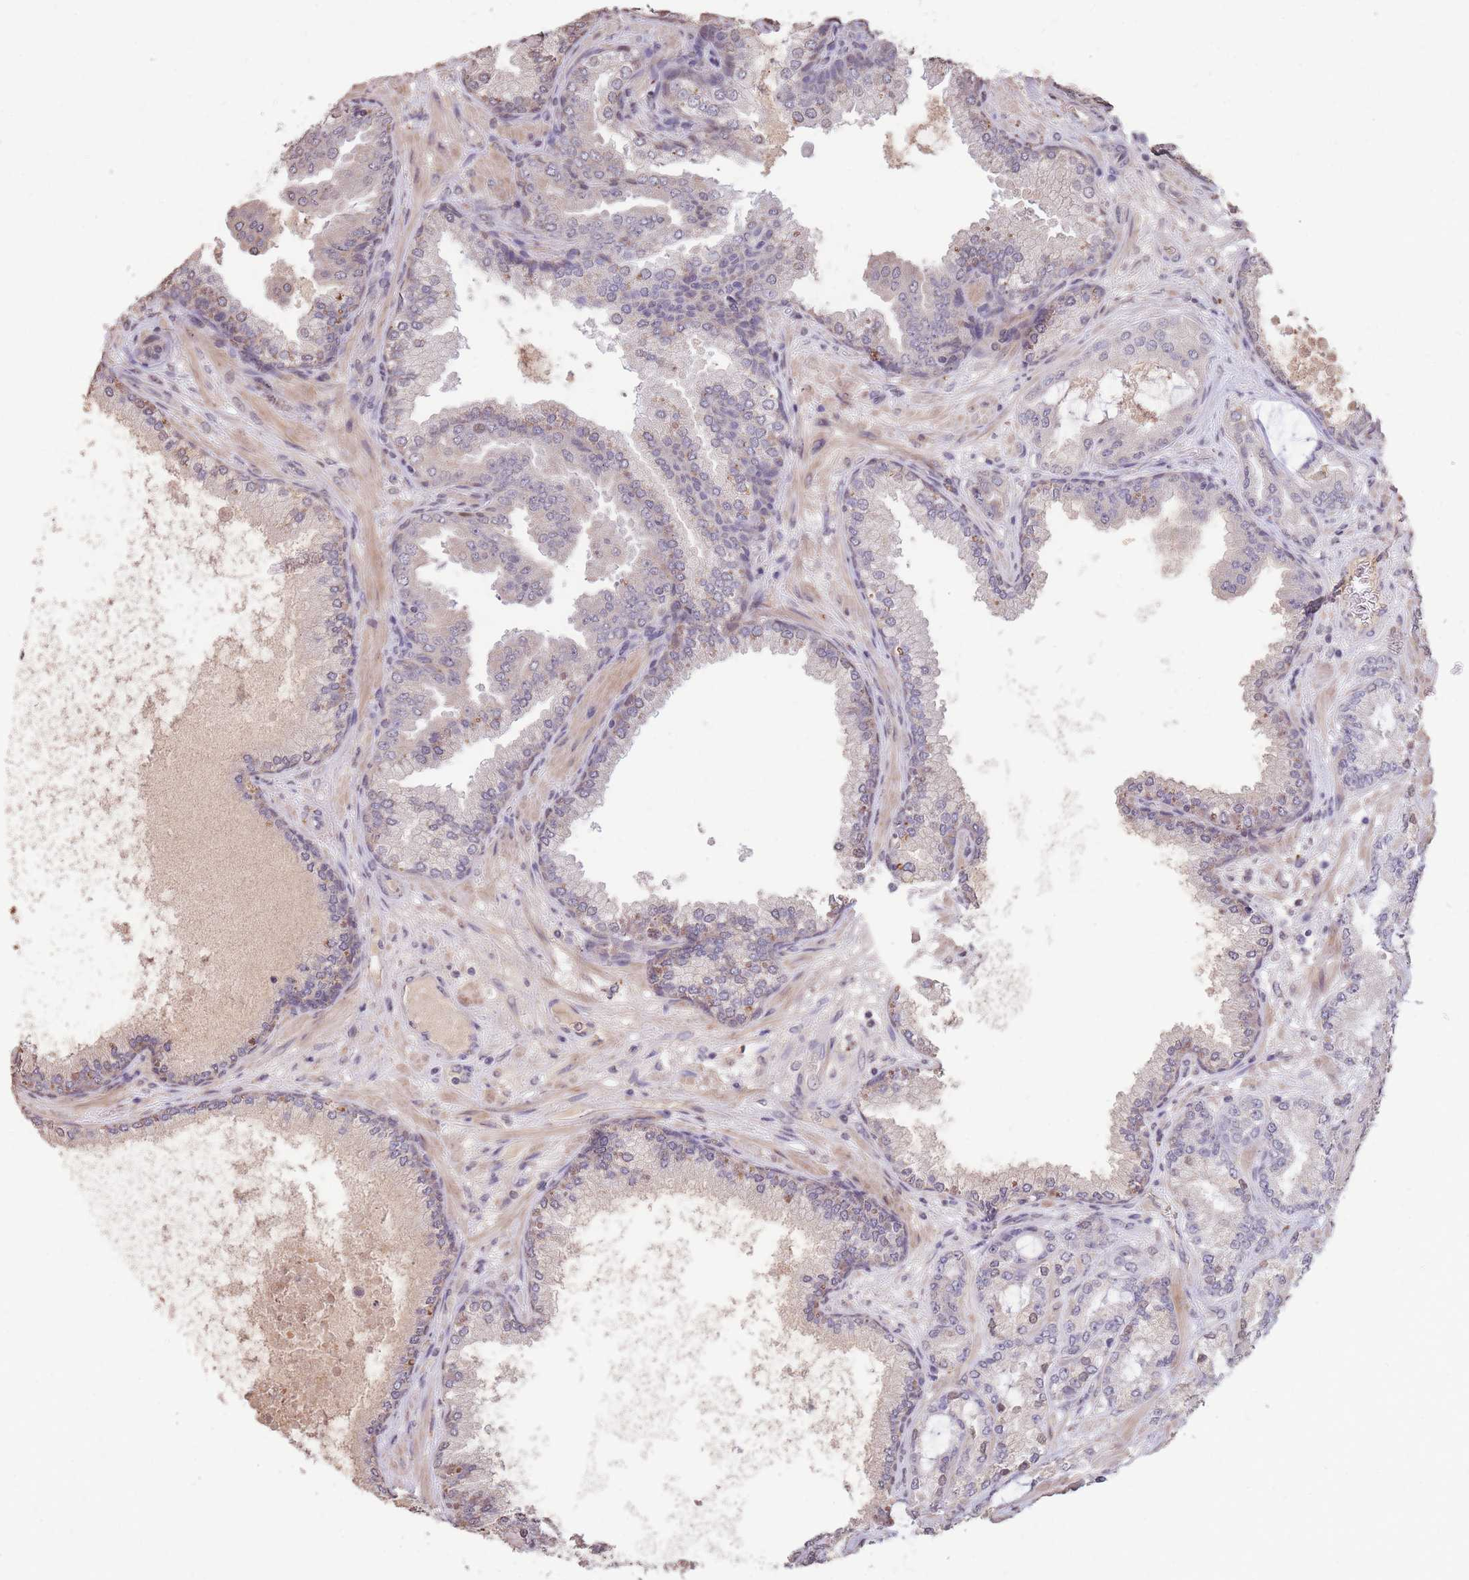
{"staining": {"intensity": "negative", "quantity": "none", "location": "none"}, "tissue": "prostate cancer", "cell_type": "Tumor cells", "image_type": "cancer", "snomed": [{"axis": "morphology", "description": "Adenocarcinoma, High grade"}, {"axis": "topography", "description": "Prostate"}], "caption": "IHC of prostate adenocarcinoma (high-grade) demonstrates no staining in tumor cells.", "gene": "RGS14", "patient": {"sex": "male", "age": 68}}